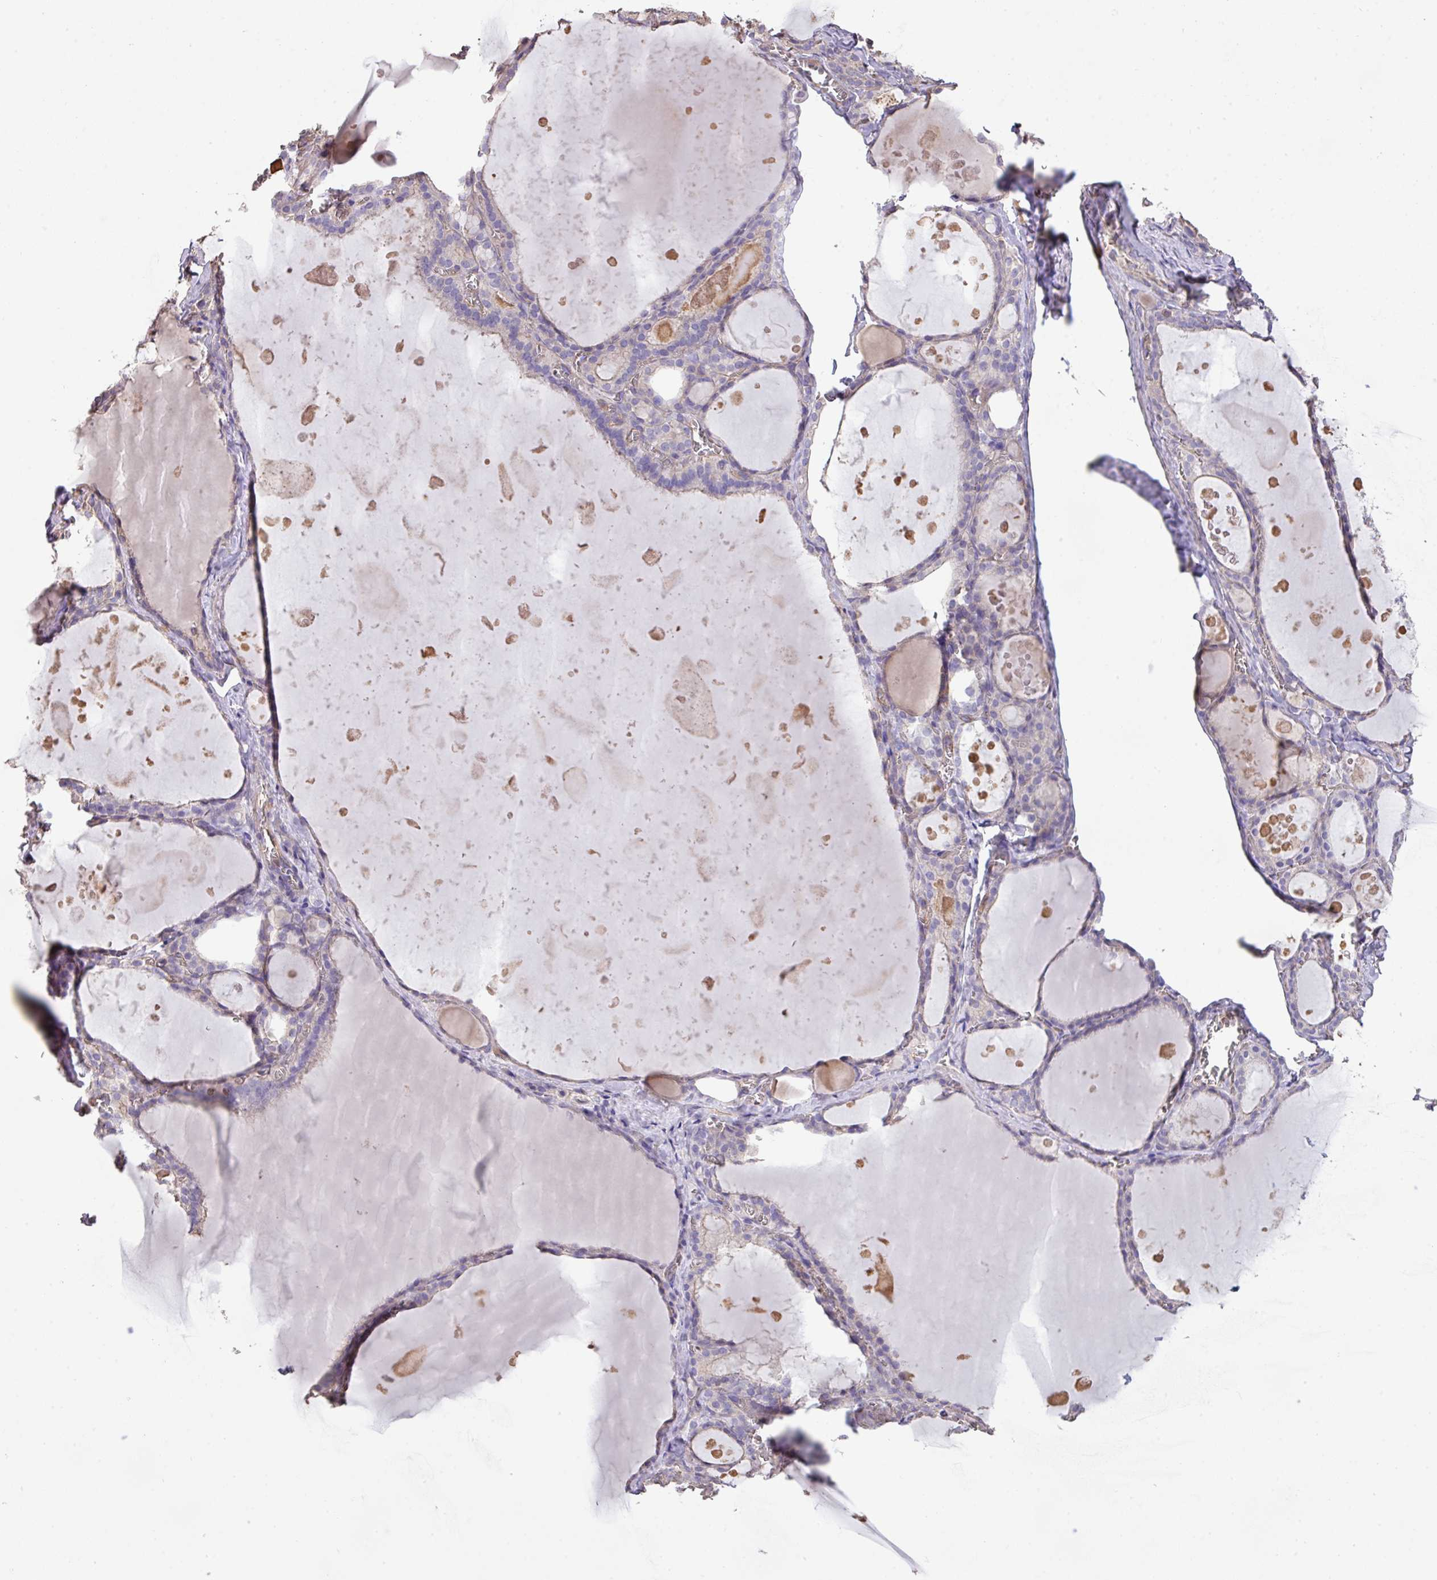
{"staining": {"intensity": "negative", "quantity": "none", "location": "none"}, "tissue": "thyroid gland", "cell_type": "Glandular cells", "image_type": "normal", "snomed": [{"axis": "morphology", "description": "Normal tissue, NOS"}, {"axis": "topography", "description": "Thyroid gland"}], "caption": "A high-resolution histopathology image shows IHC staining of benign thyroid gland, which displays no significant expression in glandular cells. (Immunohistochemistry, brightfield microscopy, high magnification).", "gene": "CALML4", "patient": {"sex": "male", "age": 56}}